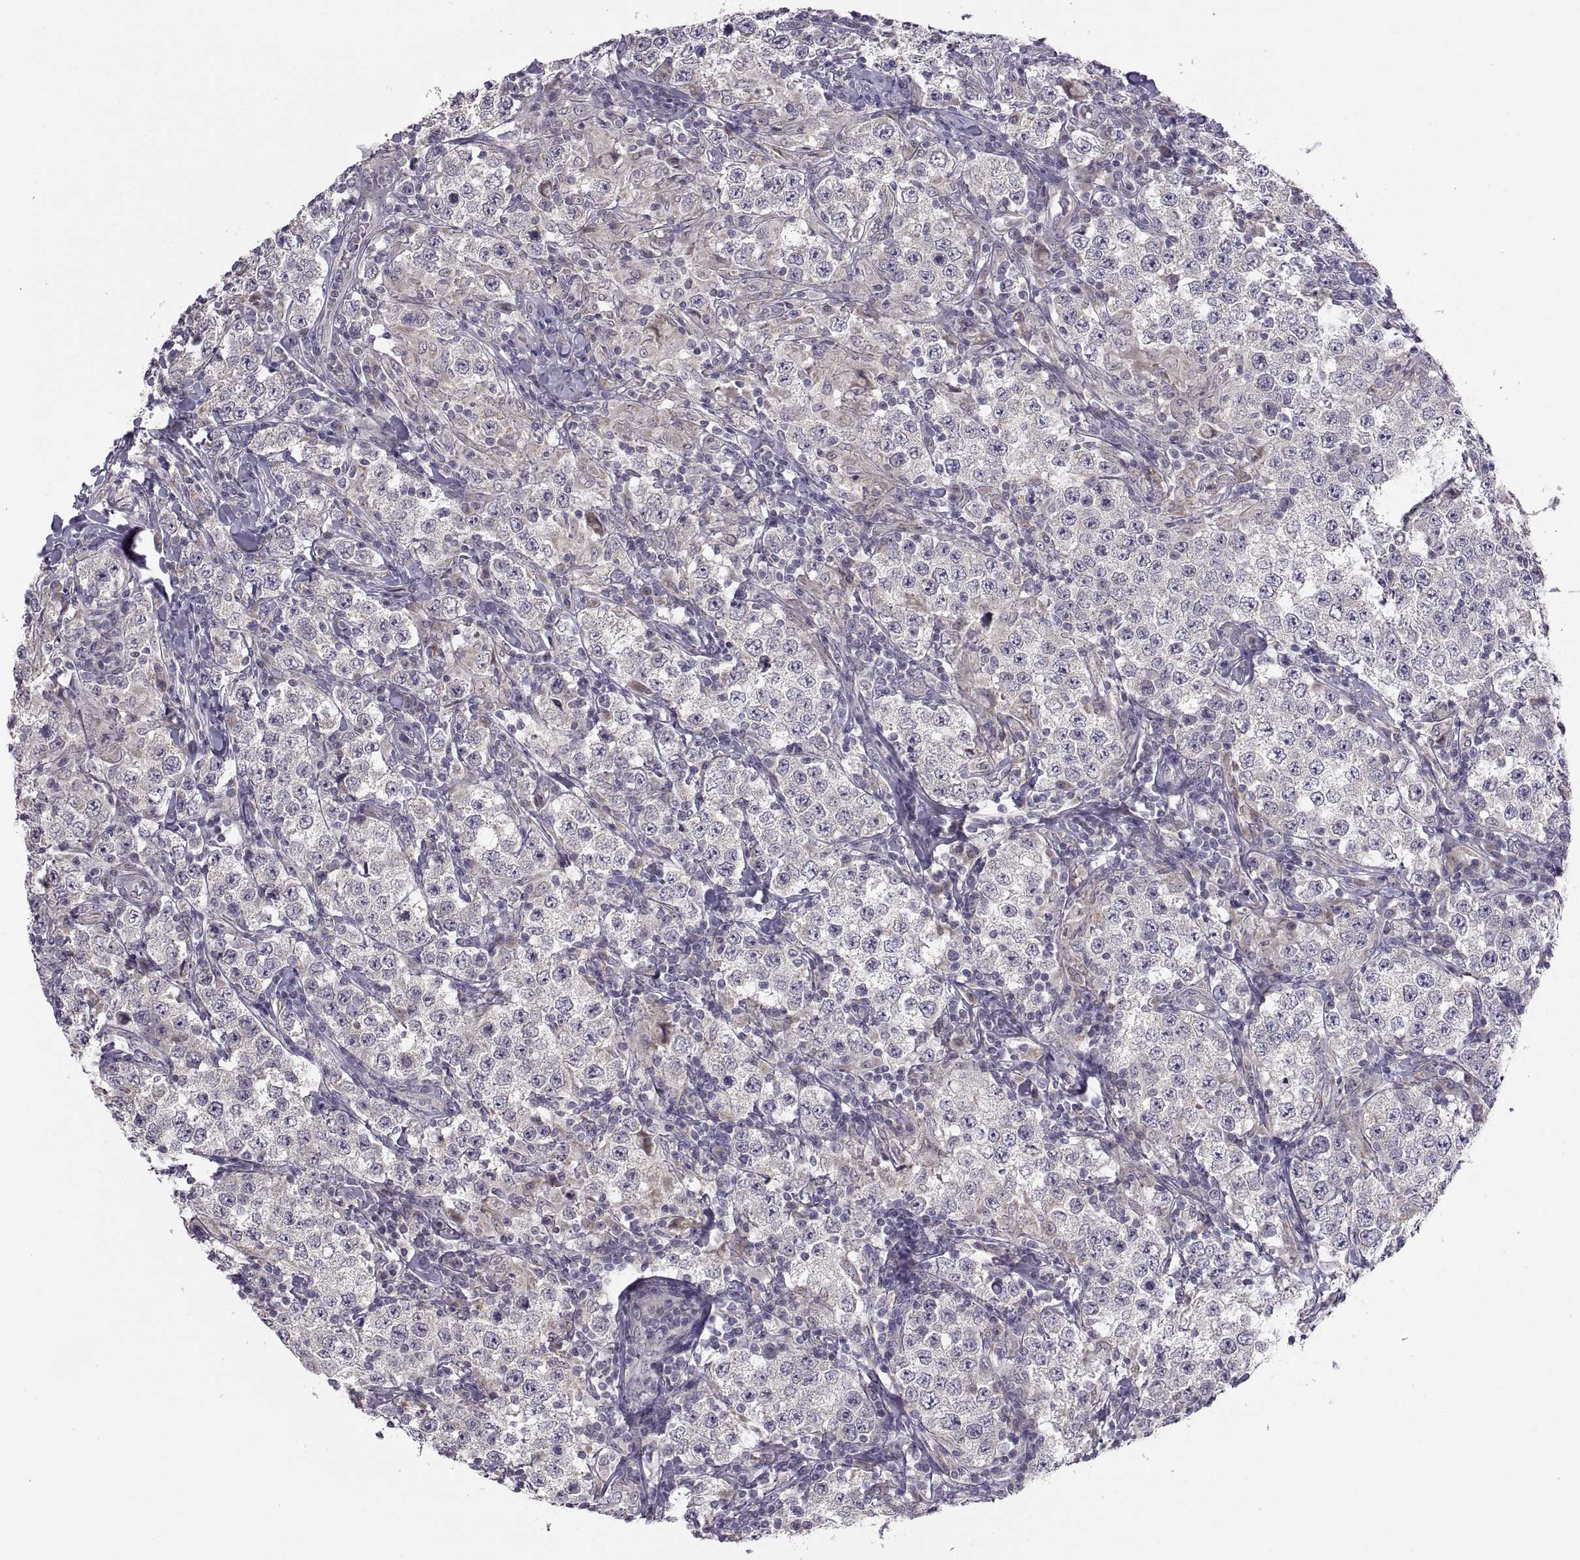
{"staining": {"intensity": "weak", "quantity": "25%-75%", "location": "cytoplasmic/membranous"}, "tissue": "testis cancer", "cell_type": "Tumor cells", "image_type": "cancer", "snomed": [{"axis": "morphology", "description": "Seminoma, NOS"}, {"axis": "morphology", "description": "Carcinoma, Embryonal, NOS"}, {"axis": "topography", "description": "Testis"}], "caption": "Protein expression analysis of human testis cancer (embryonal carcinoma) reveals weak cytoplasmic/membranous expression in approximately 25%-75% of tumor cells. (DAB IHC, brown staining for protein, blue staining for nuclei).", "gene": "ACSBG2", "patient": {"sex": "male", "age": 41}}